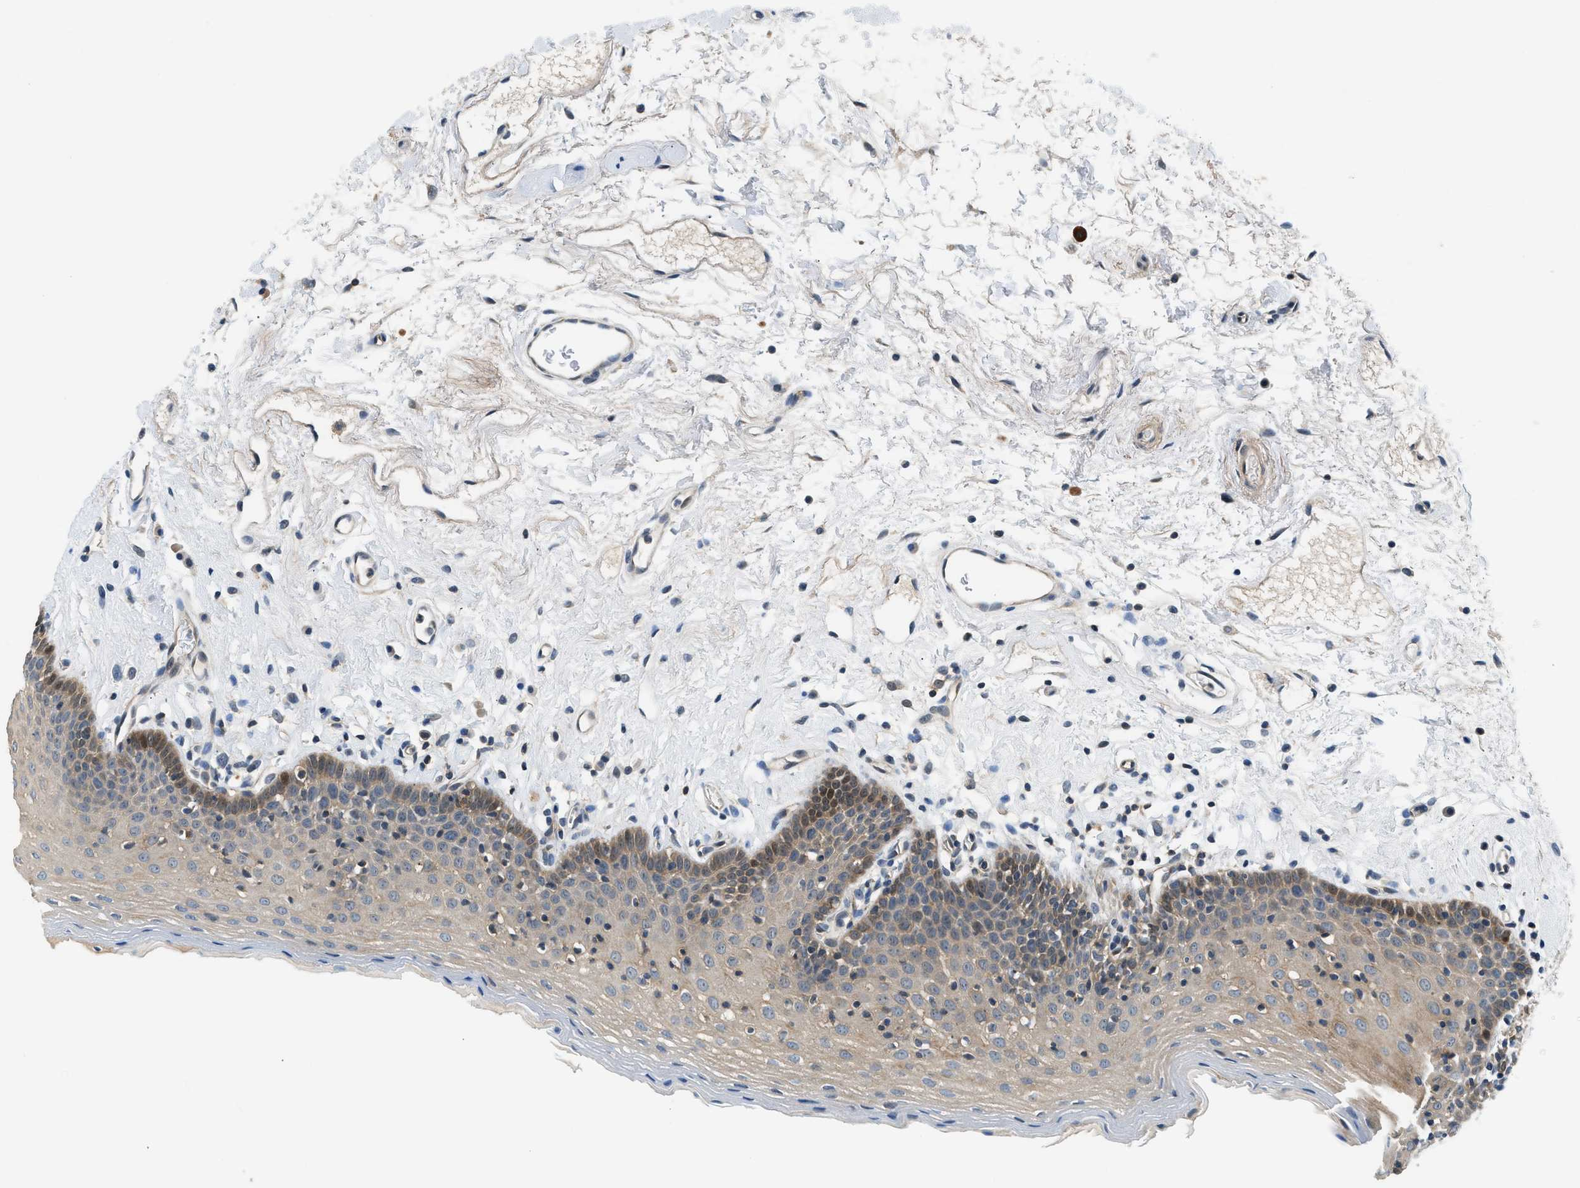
{"staining": {"intensity": "weak", "quantity": "25%-75%", "location": "cytoplasmic/membranous"}, "tissue": "oral mucosa", "cell_type": "Squamous epithelial cells", "image_type": "normal", "snomed": [{"axis": "morphology", "description": "Normal tissue, NOS"}, {"axis": "topography", "description": "Oral tissue"}], "caption": "Weak cytoplasmic/membranous positivity is appreciated in approximately 25%-75% of squamous epithelial cells in unremarkable oral mucosa.", "gene": "CBLB", "patient": {"sex": "male", "age": 66}}